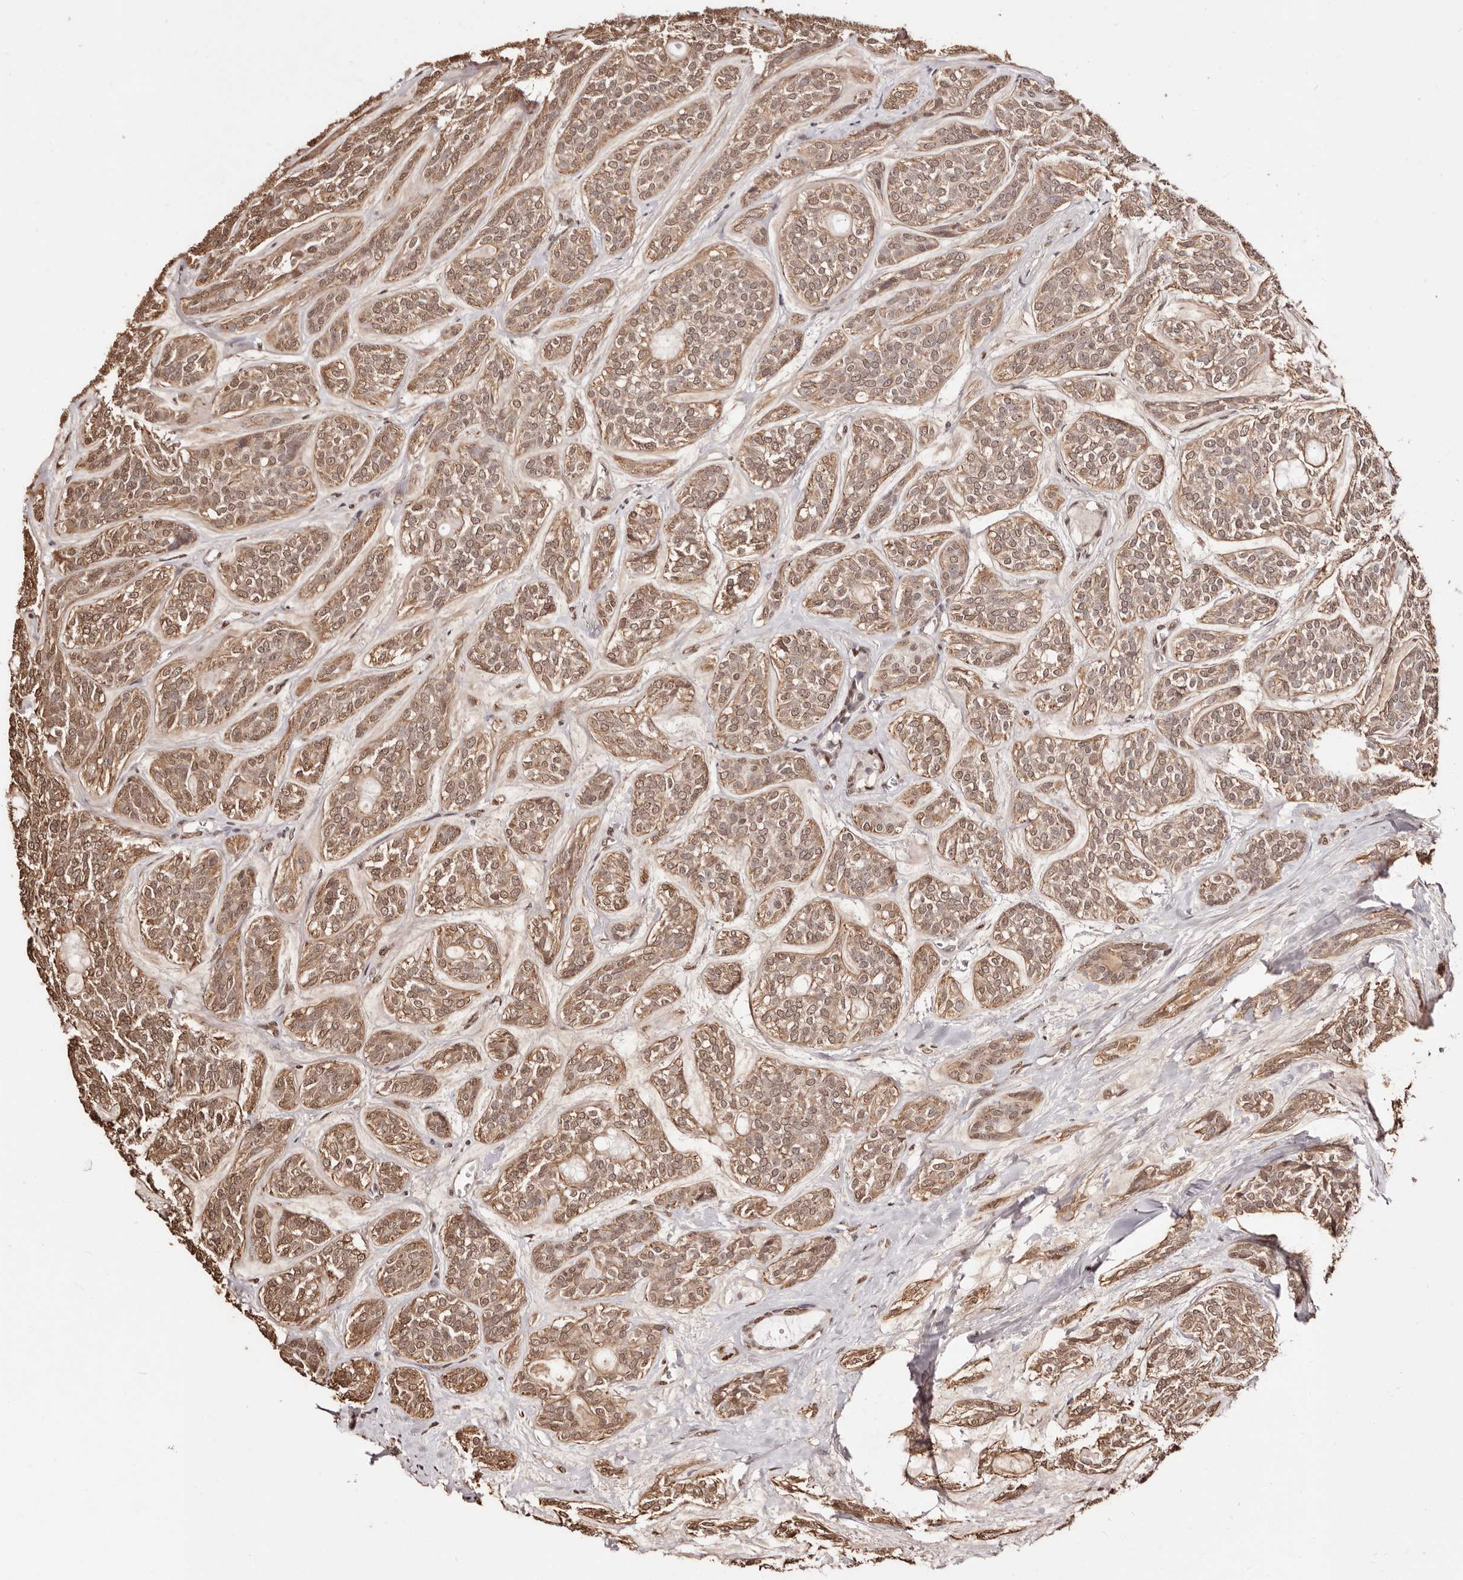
{"staining": {"intensity": "moderate", "quantity": ">75%", "location": "cytoplasmic/membranous,nuclear"}, "tissue": "head and neck cancer", "cell_type": "Tumor cells", "image_type": "cancer", "snomed": [{"axis": "morphology", "description": "Adenocarcinoma, NOS"}, {"axis": "topography", "description": "Head-Neck"}], "caption": "A high-resolution histopathology image shows immunohistochemistry staining of adenocarcinoma (head and neck), which displays moderate cytoplasmic/membranous and nuclear staining in about >75% of tumor cells.", "gene": "BICRAL", "patient": {"sex": "male", "age": 66}}